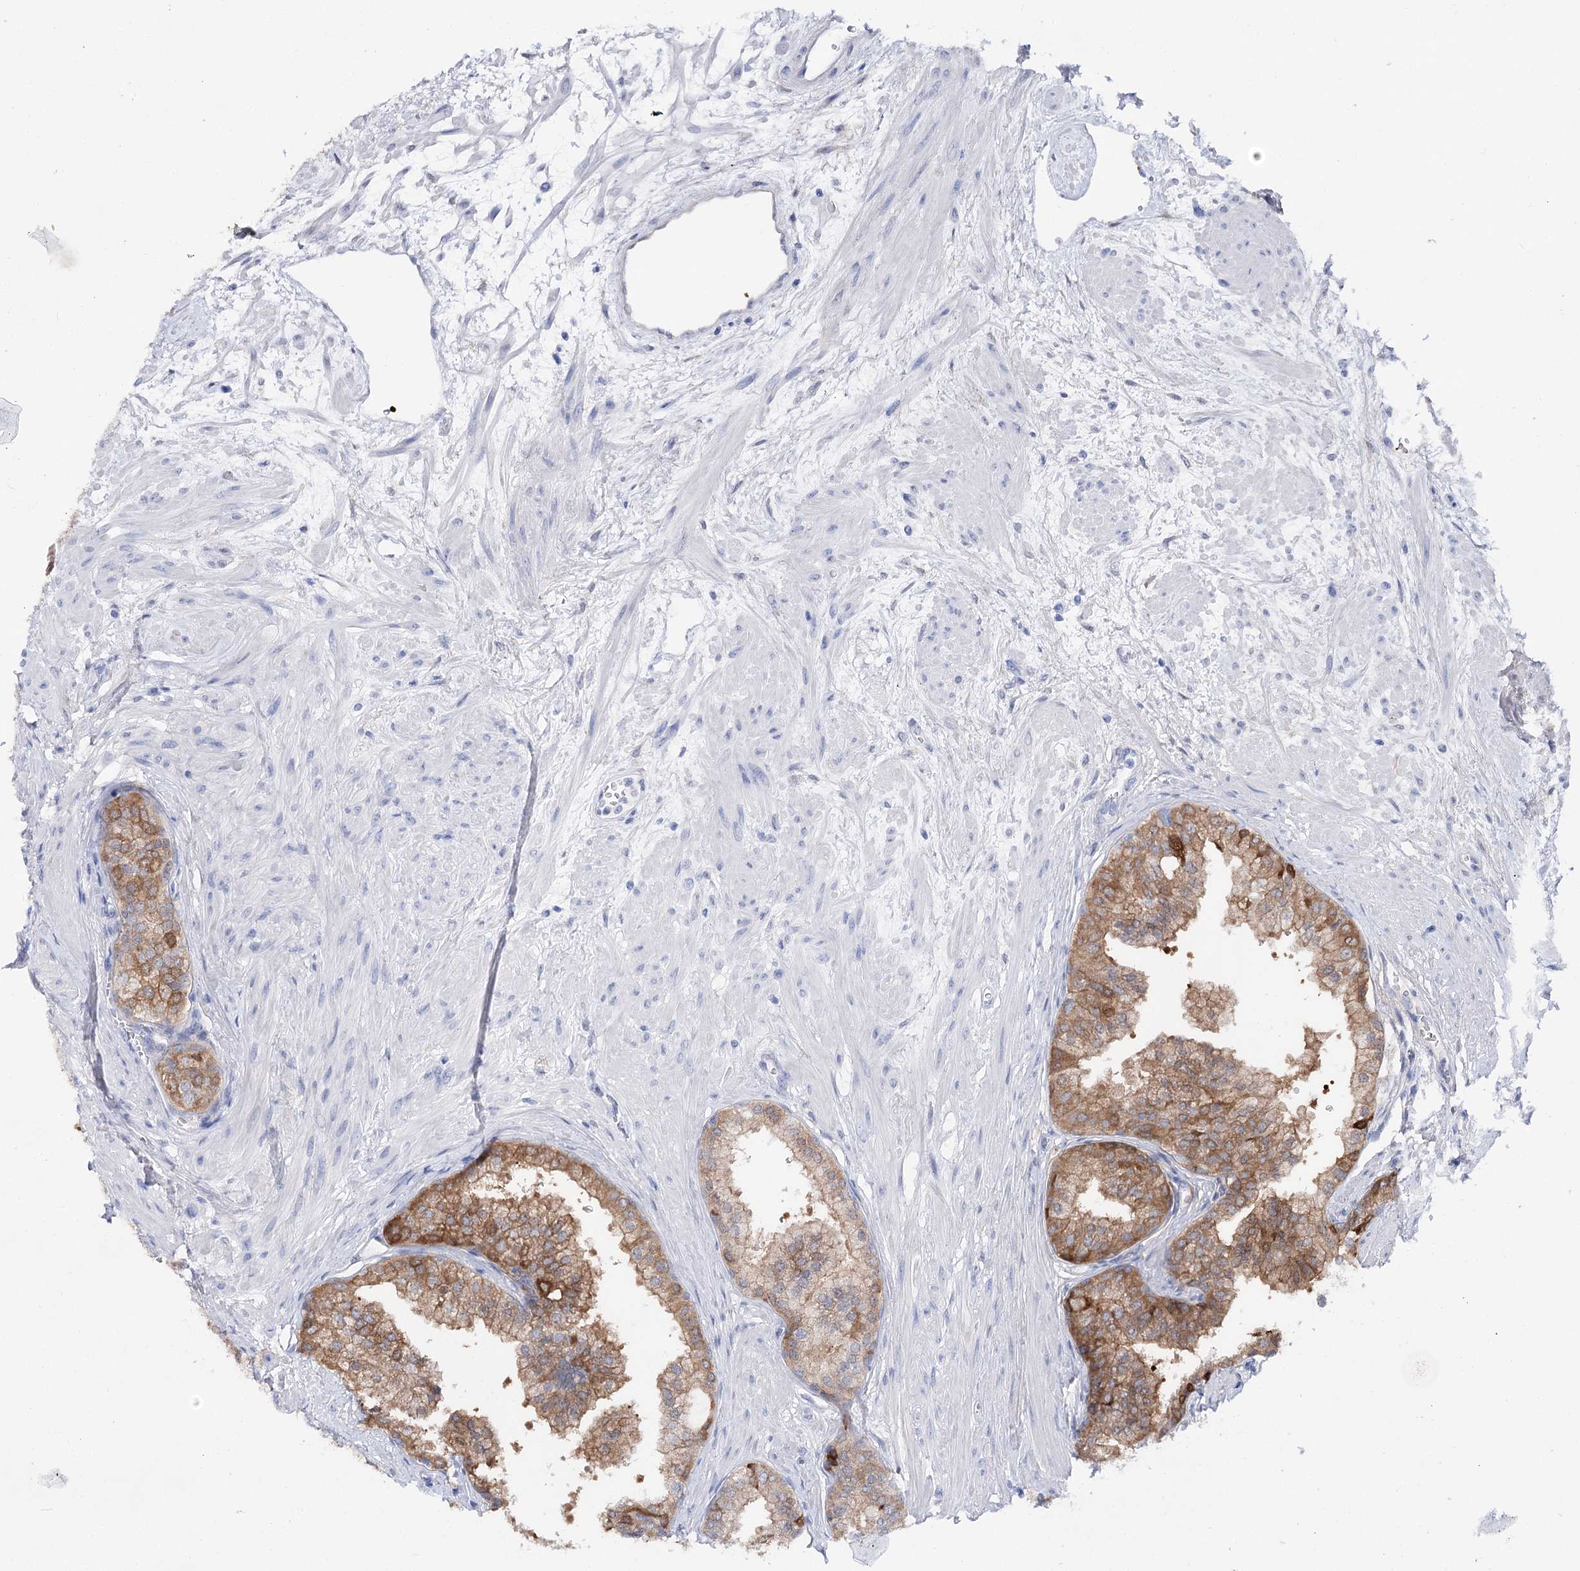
{"staining": {"intensity": "strong", "quantity": ">75%", "location": "cytoplasmic/membranous"}, "tissue": "prostate", "cell_type": "Glandular cells", "image_type": "normal", "snomed": [{"axis": "morphology", "description": "Normal tissue, NOS"}, {"axis": "topography", "description": "Prostate"}], "caption": "Prostate was stained to show a protein in brown. There is high levels of strong cytoplasmic/membranous positivity in approximately >75% of glandular cells.", "gene": "UGDH", "patient": {"sex": "male", "age": 60}}